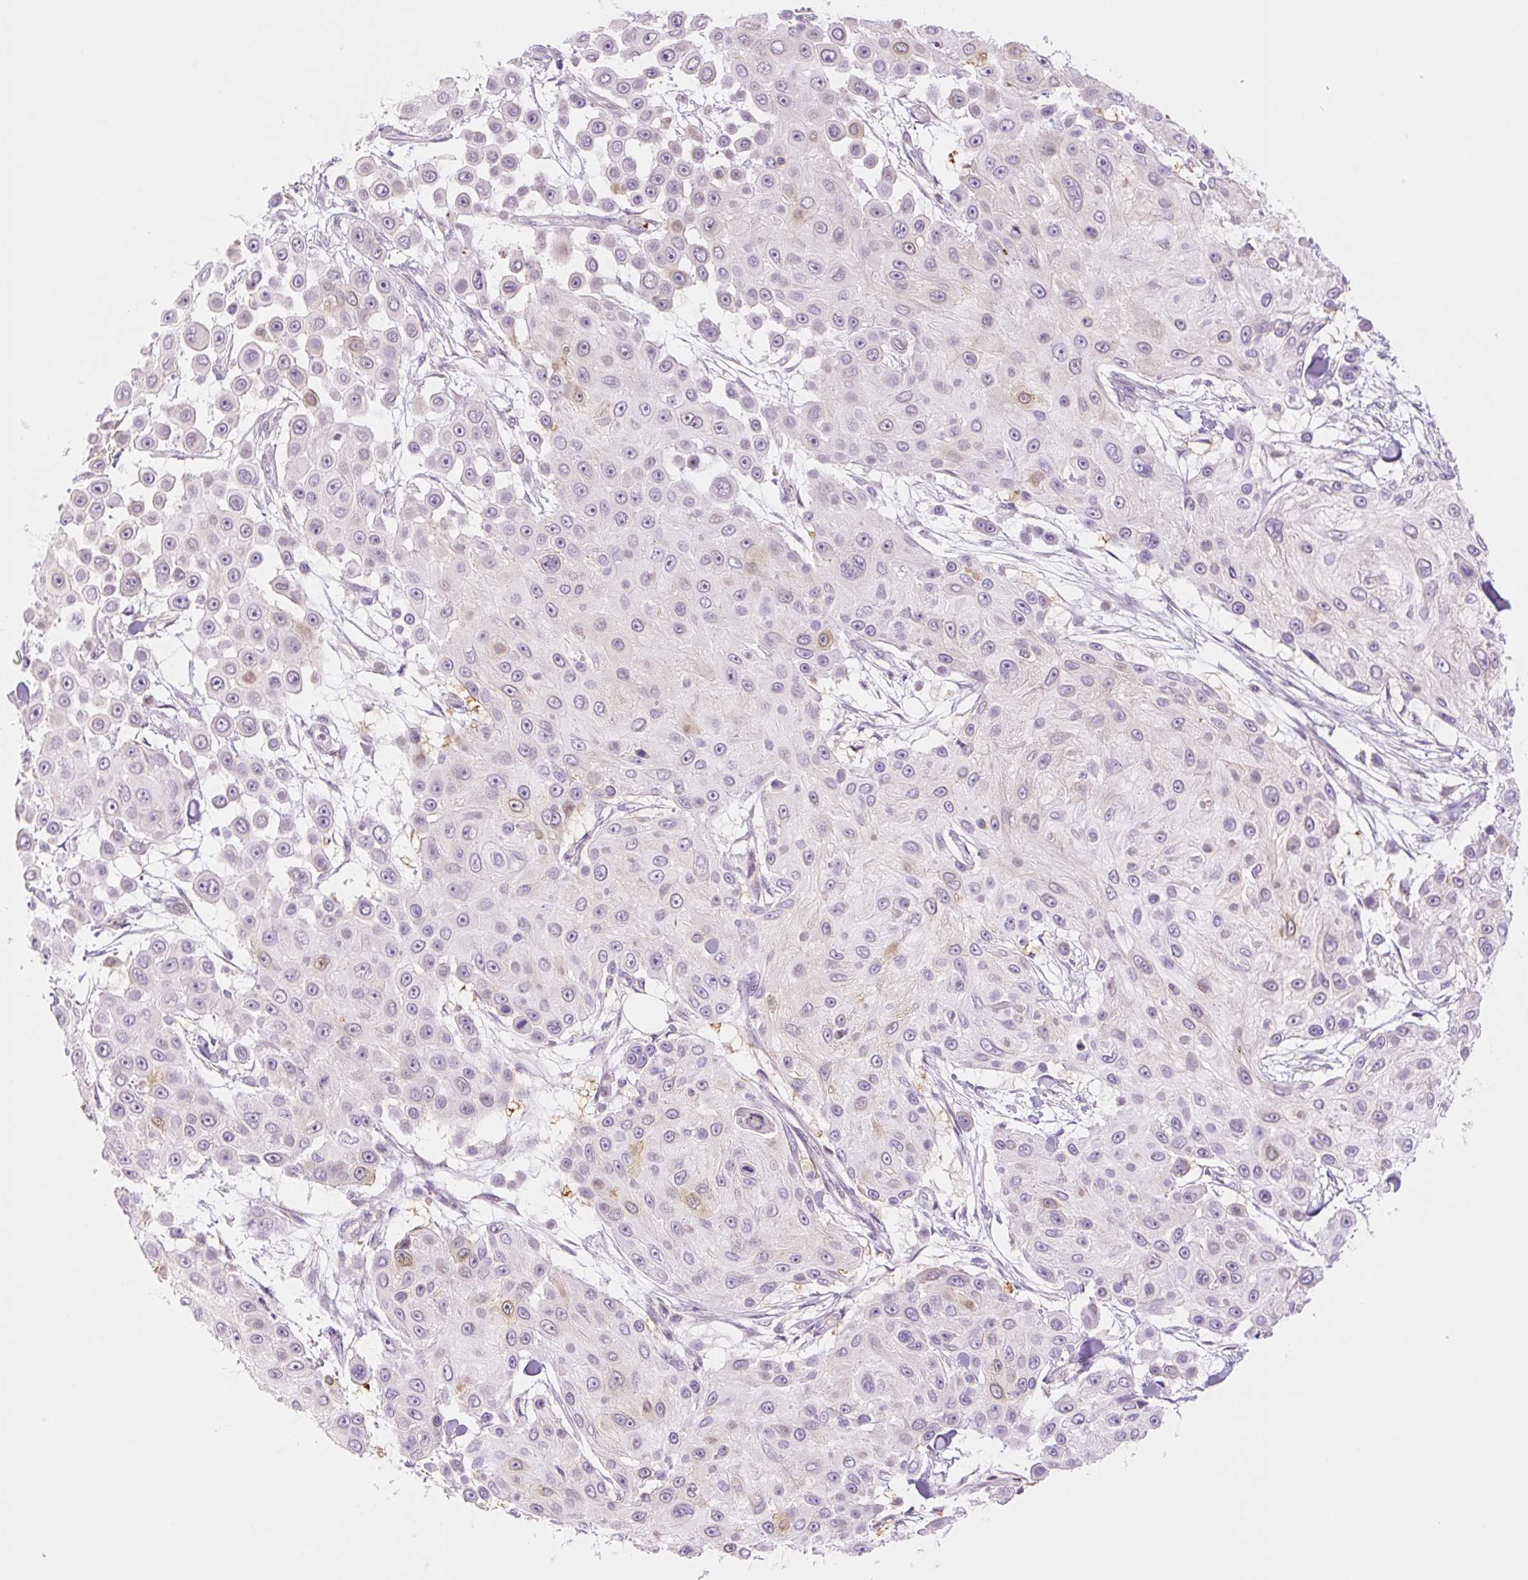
{"staining": {"intensity": "negative", "quantity": "none", "location": "none"}, "tissue": "skin cancer", "cell_type": "Tumor cells", "image_type": "cancer", "snomed": [{"axis": "morphology", "description": "Squamous cell carcinoma, NOS"}, {"axis": "topography", "description": "Skin"}], "caption": "This is a image of IHC staining of squamous cell carcinoma (skin), which shows no staining in tumor cells. (Stains: DAB immunohistochemistry (IHC) with hematoxylin counter stain, Microscopy: brightfield microscopy at high magnification).", "gene": "HEBP1", "patient": {"sex": "male", "age": 67}}